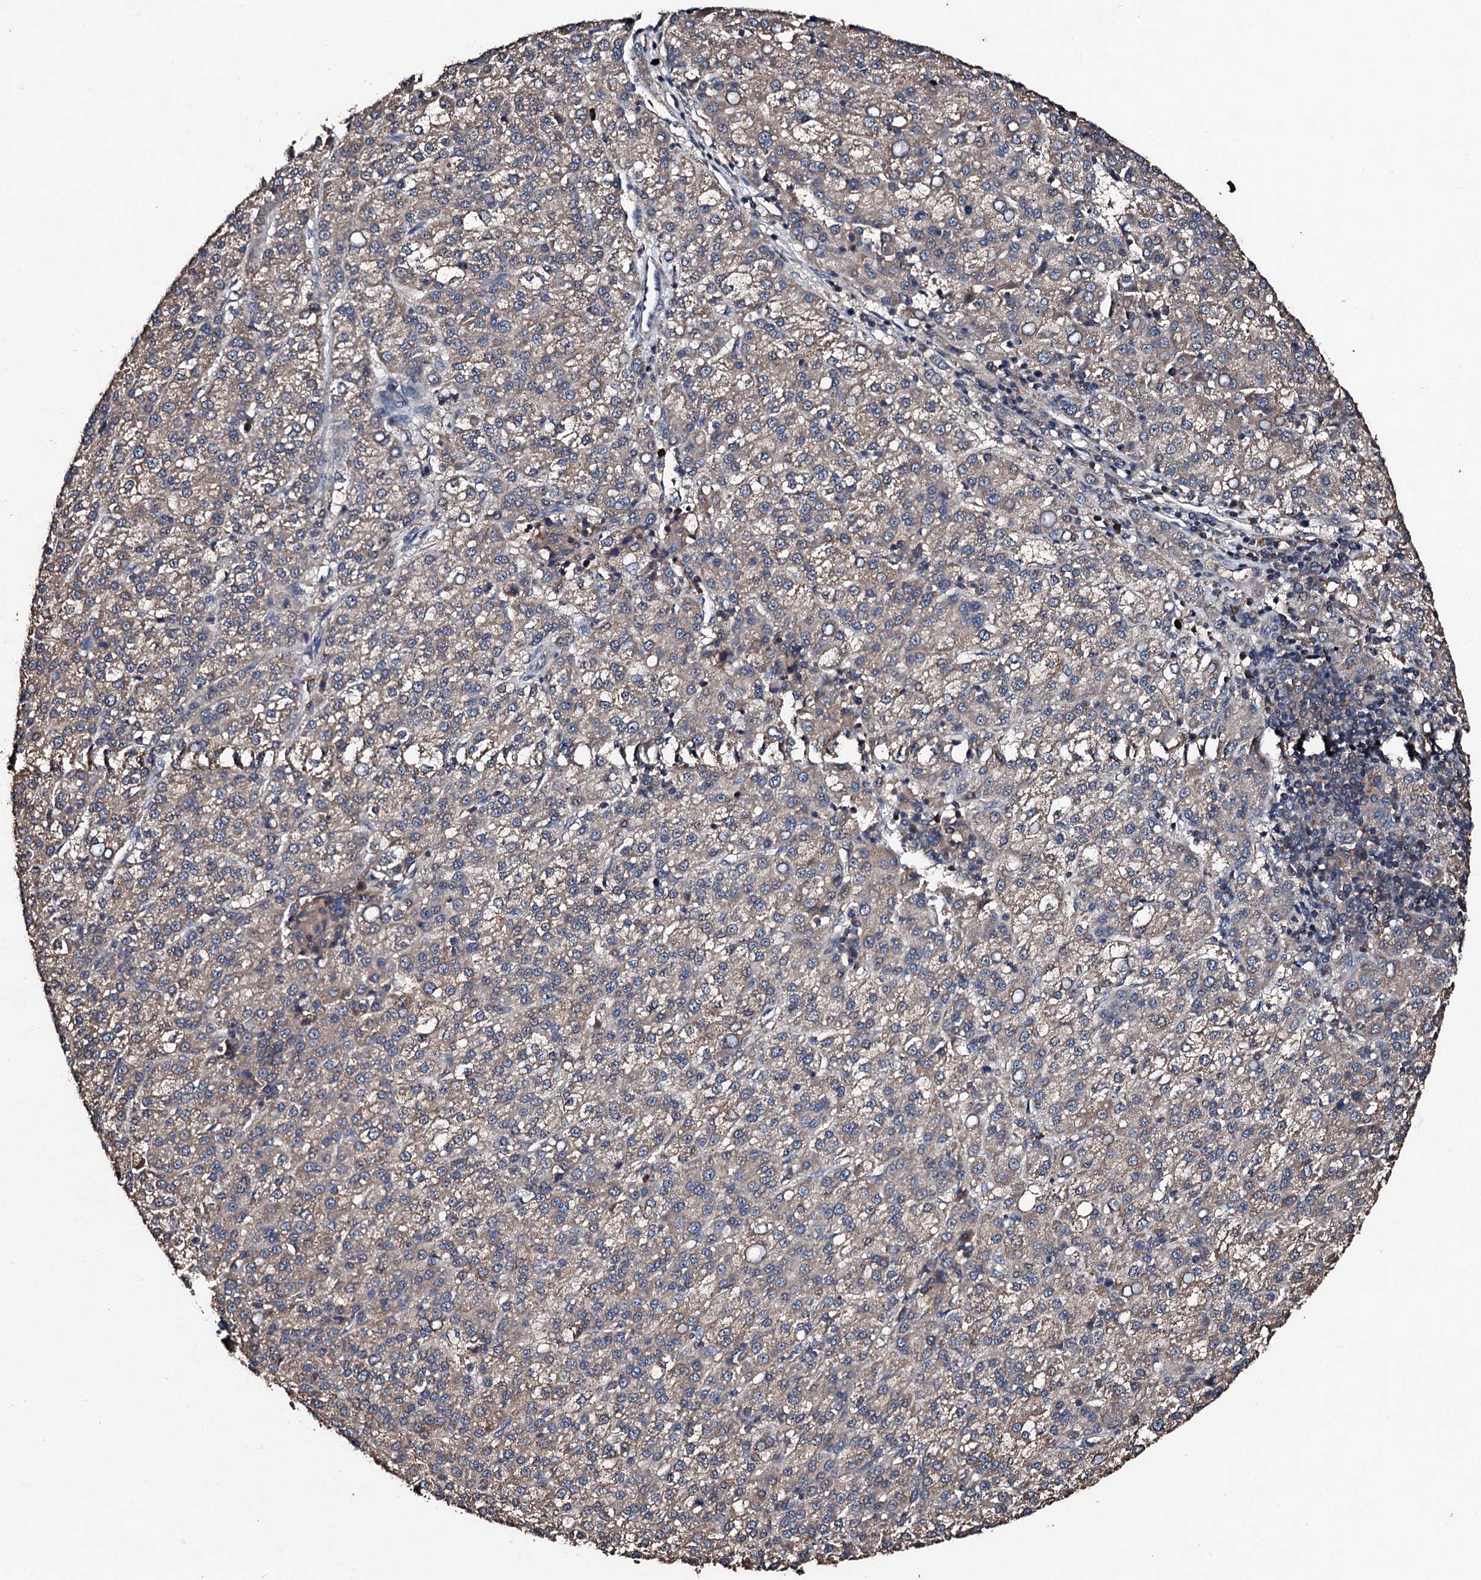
{"staining": {"intensity": "weak", "quantity": "25%-75%", "location": "cytoplasmic/membranous"}, "tissue": "liver cancer", "cell_type": "Tumor cells", "image_type": "cancer", "snomed": [{"axis": "morphology", "description": "Carcinoma, Hepatocellular, NOS"}, {"axis": "topography", "description": "Liver"}], "caption": "There is low levels of weak cytoplasmic/membranous positivity in tumor cells of liver cancer (hepatocellular carcinoma), as demonstrated by immunohistochemical staining (brown color).", "gene": "KERA", "patient": {"sex": "female", "age": 58}}